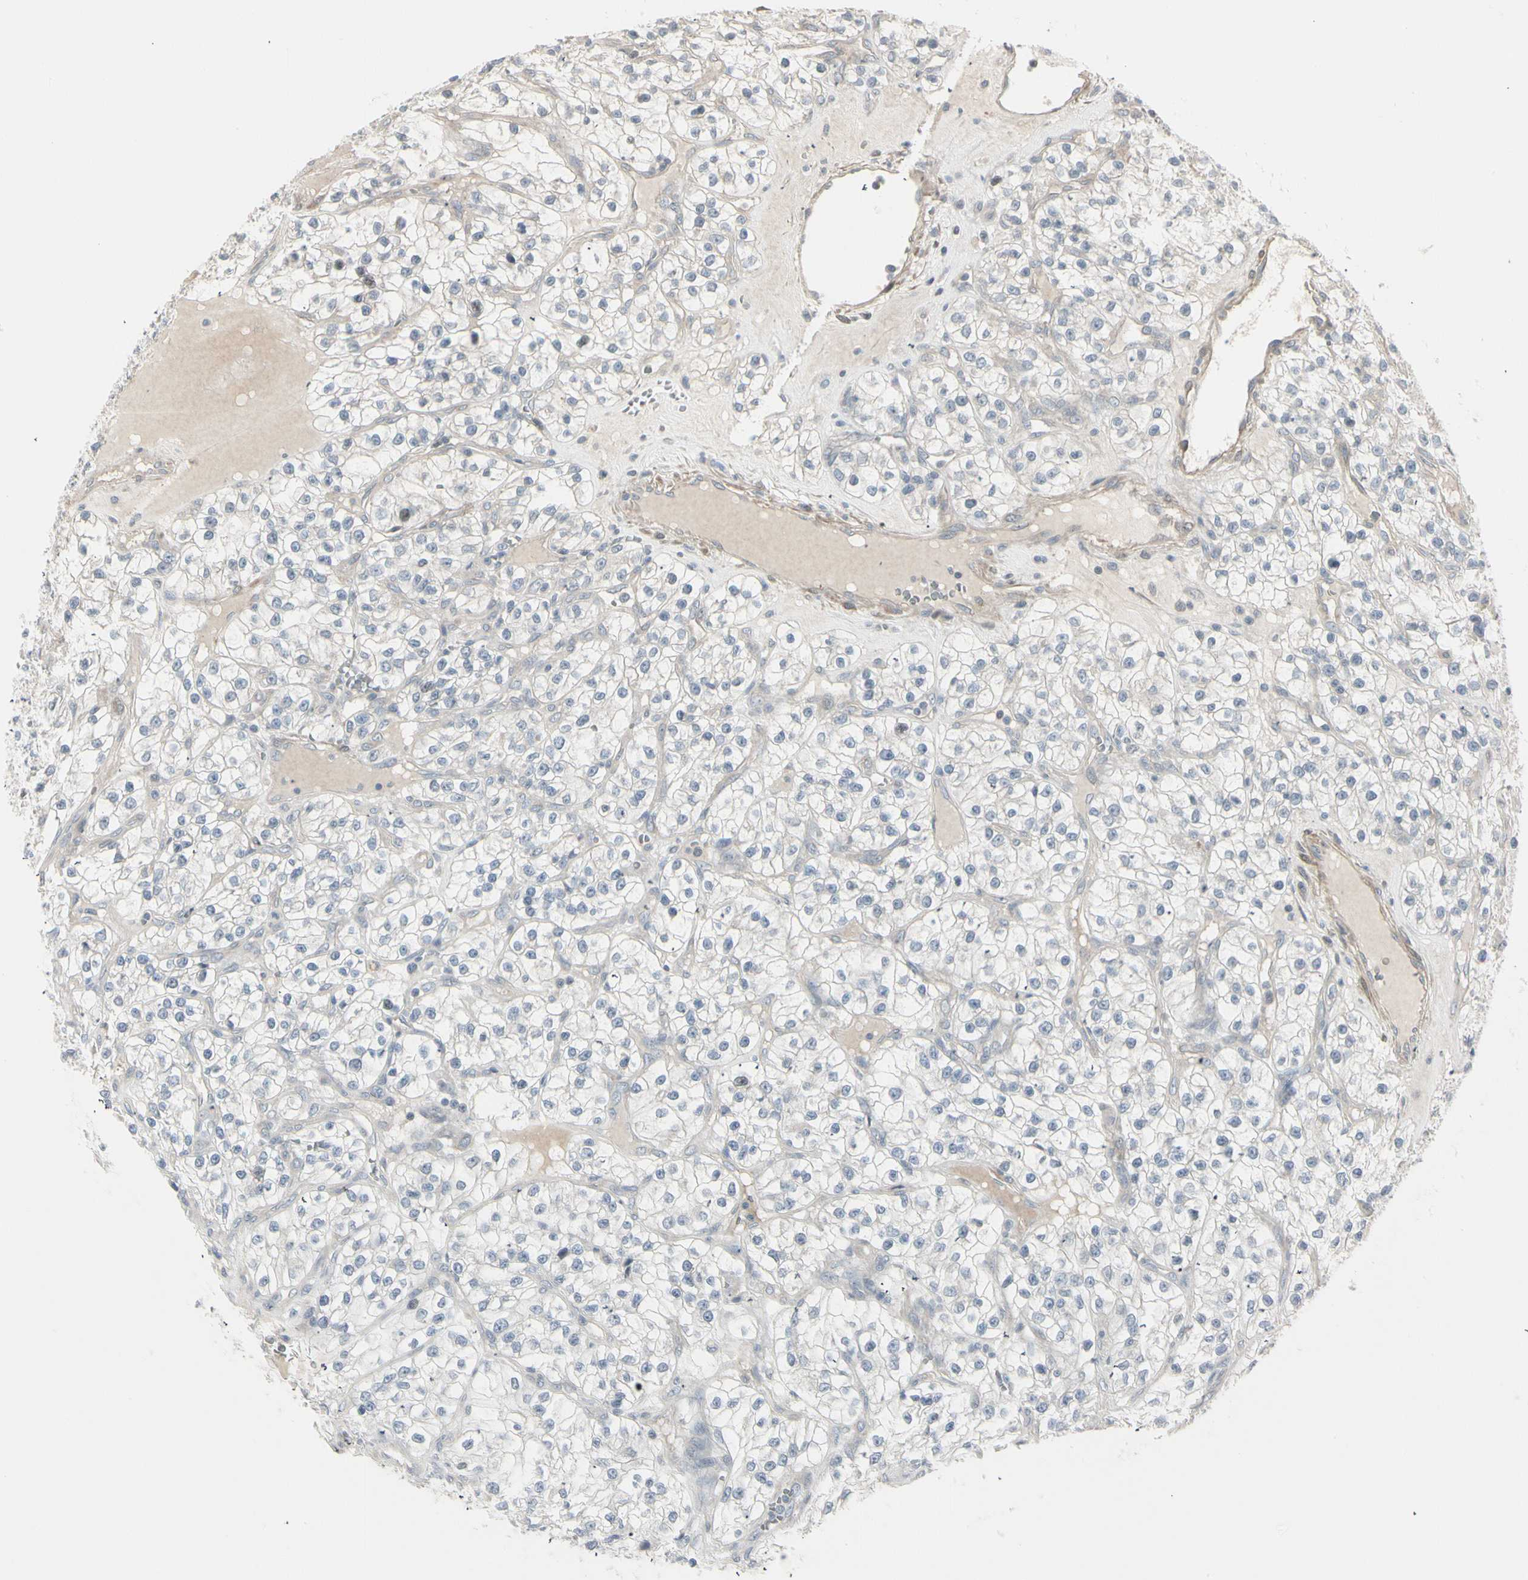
{"staining": {"intensity": "negative", "quantity": "none", "location": "none"}, "tissue": "renal cancer", "cell_type": "Tumor cells", "image_type": "cancer", "snomed": [{"axis": "morphology", "description": "Adenocarcinoma, NOS"}, {"axis": "topography", "description": "Kidney"}], "caption": "The micrograph reveals no significant expression in tumor cells of renal cancer.", "gene": "DMPK", "patient": {"sex": "female", "age": 57}}